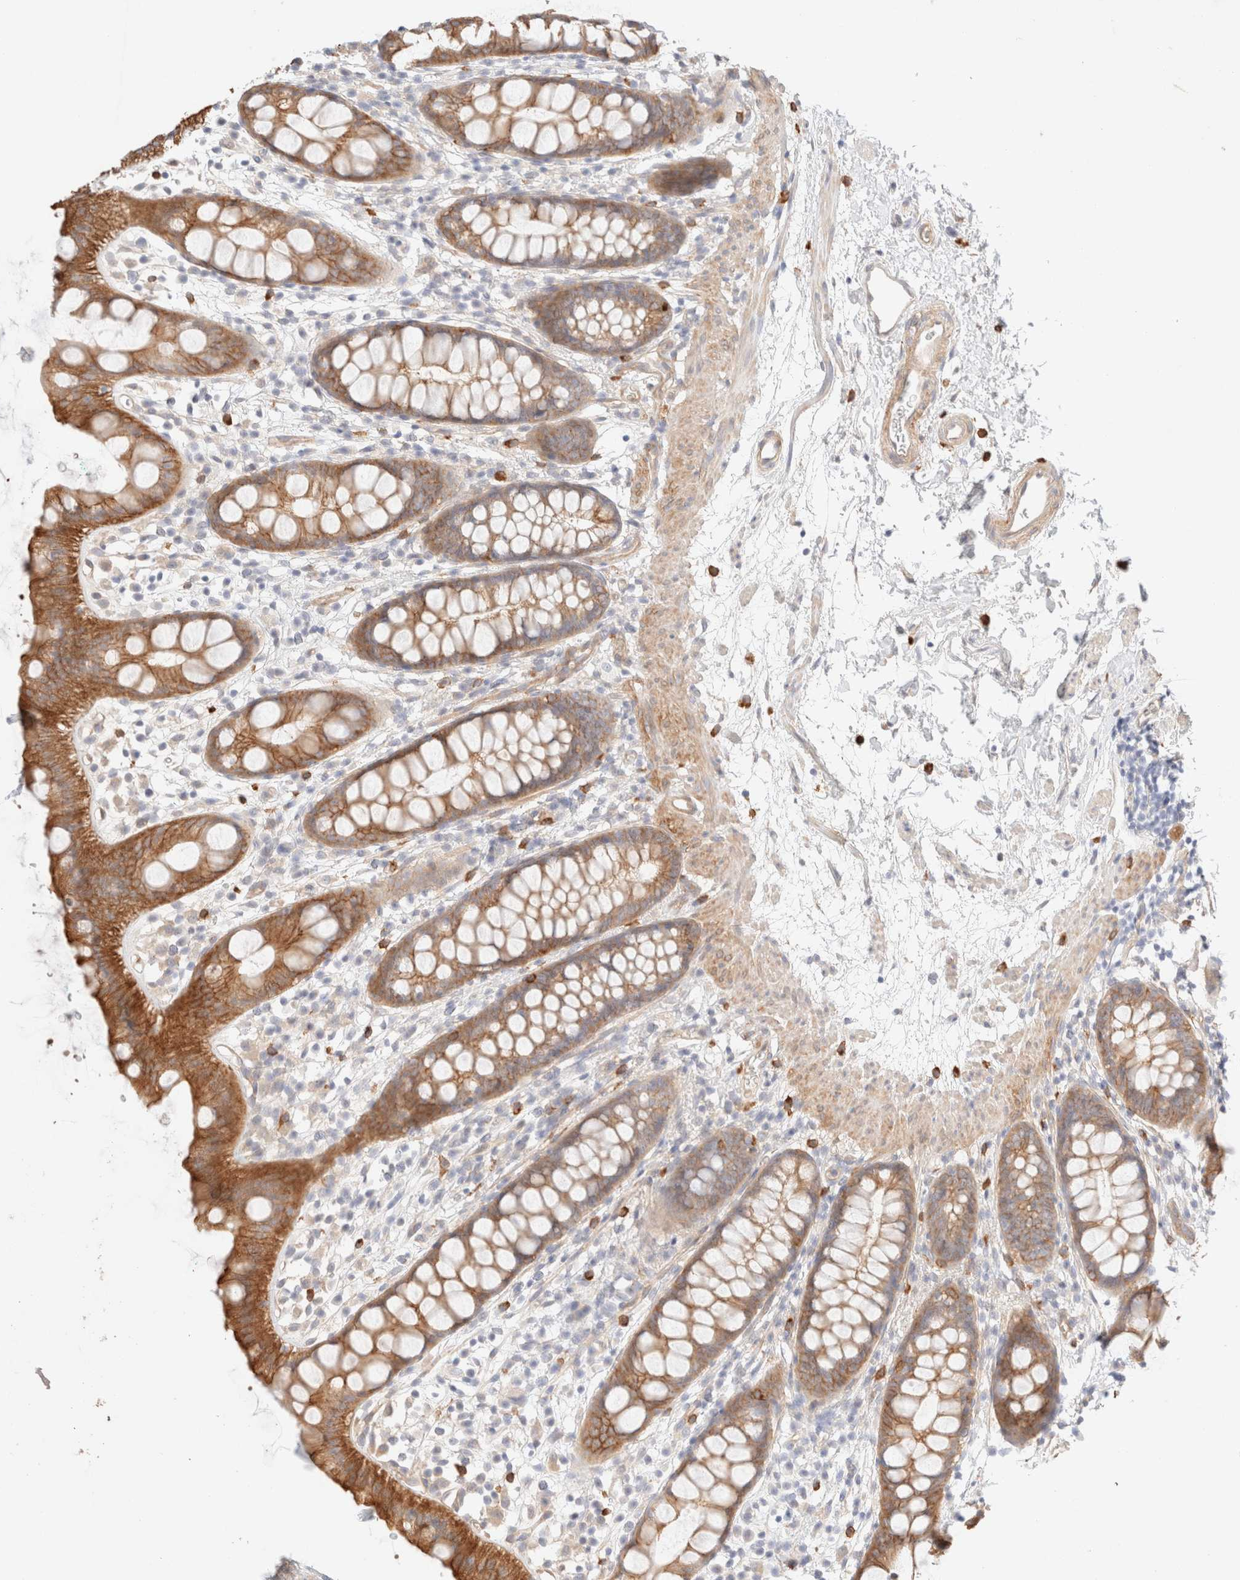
{"staining": {"intensity": "moderate", "quantity": ">75%", "location": "cytoplasmic/membranous"}, "tissue": "rectum", "cell_type": "Glandular cells", "image_type": "normal", "snomed": [{"axis": "morphology", "description": "Normal tissue, NOS"}, {"axis": "topography", "description": "Rectum"}], "caption": "Immunohistochemistry (IHC) of unremarkable human rectum reveals medium levels of moderate cytoplasmic/membranous staining in about >75% of glandular cells.", "gene": "NIBAN2", "patient": {"sex": "female", "age": 65}}